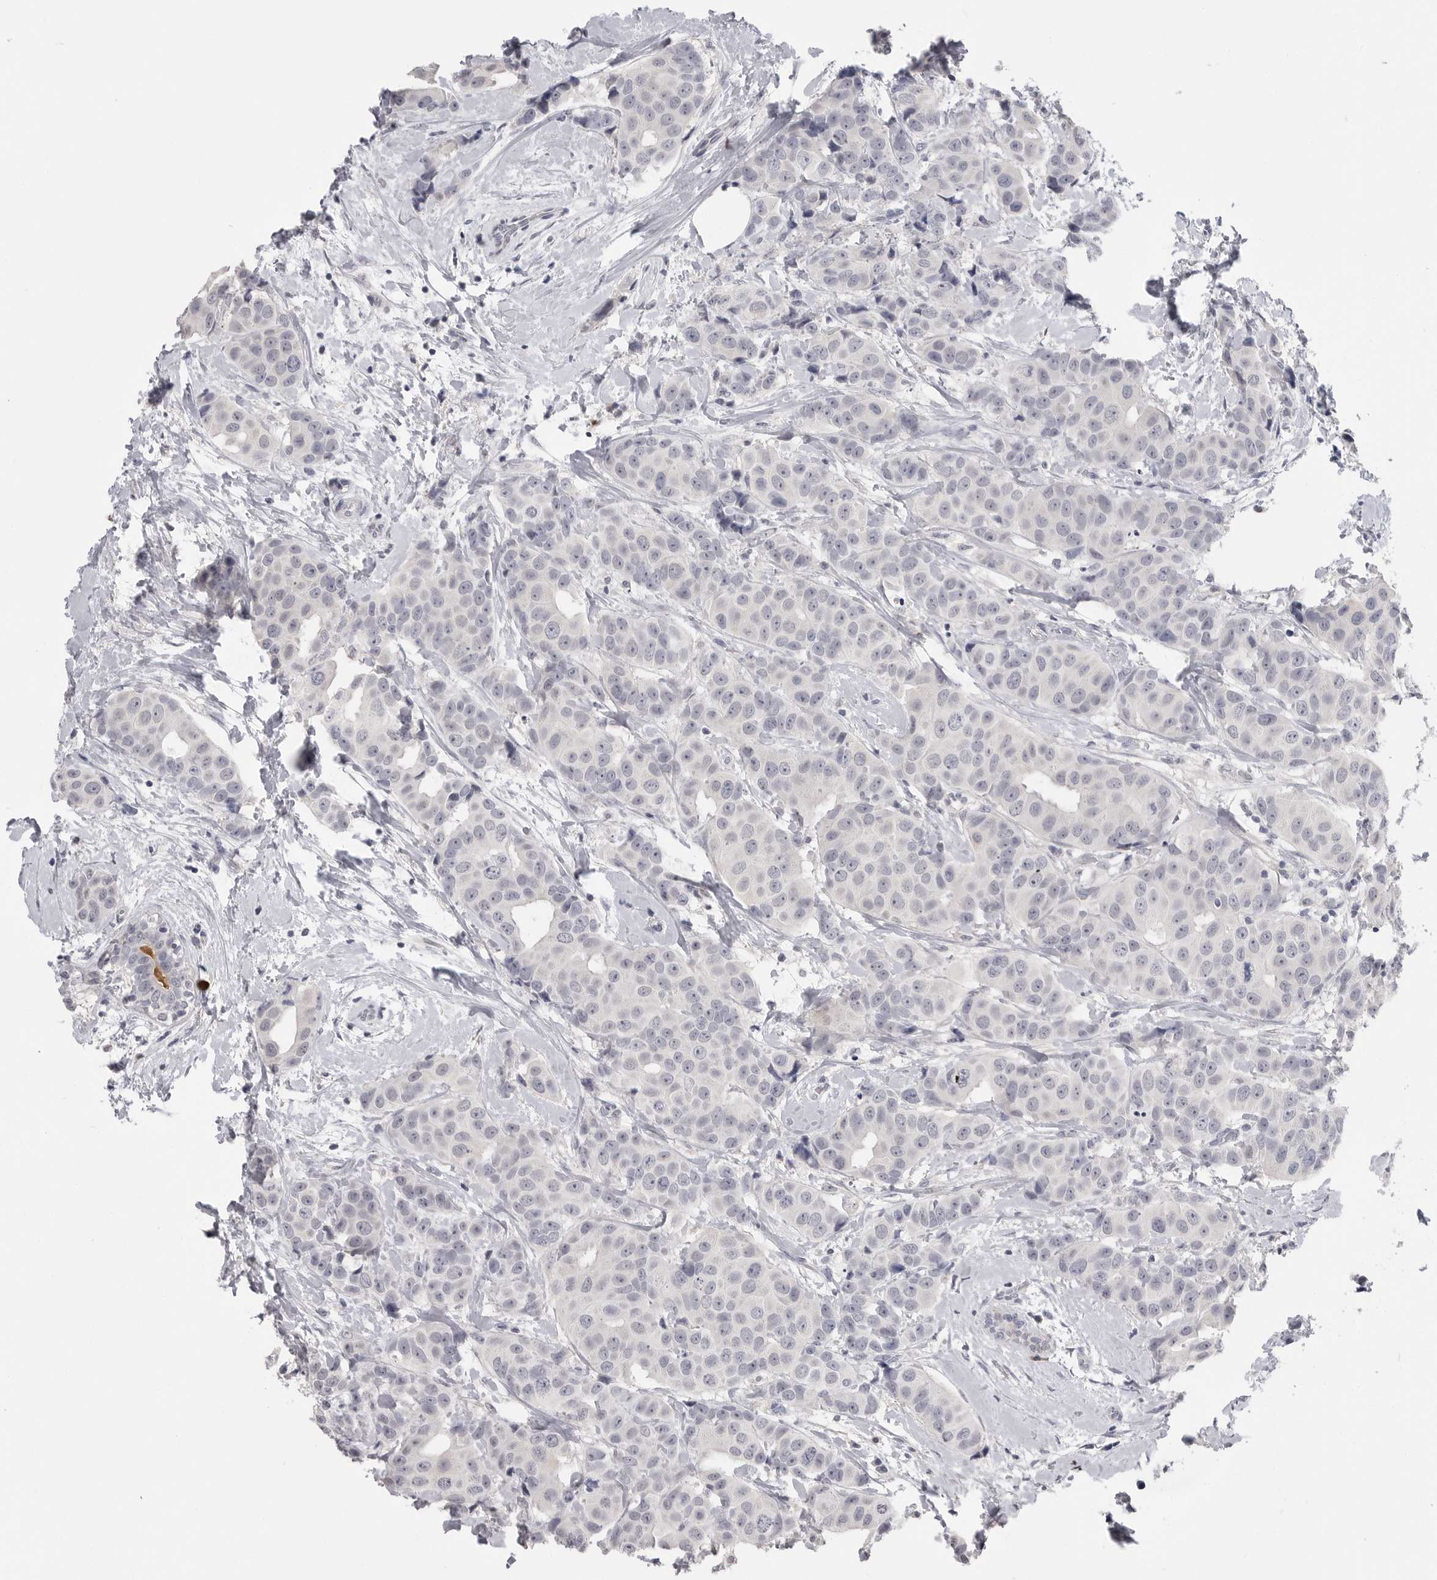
{"staining": {"intensity": "negative", "quantity": "none", "location": "none"}, "tissue": "breast cancer", "cell_type": "Tumor cells", "image_type": "cancer", "snomed": [{"axis": "morphology", "description": "Normal tissue, NOS"}, {"axis": "morphology", "description": "Duct carcinoma"}, {"axis": "topography", "description": "Breast"}], "caption": "High magnification brightfield microscopy of breast cancer (intraductal carcinoma) stained with DAB (brown) and counterstained with hematoxylin (blue): tumor cells show no significant positivity.", "gene": "PLEKHF1", "patient": {"sex": "female", "age": 39}}